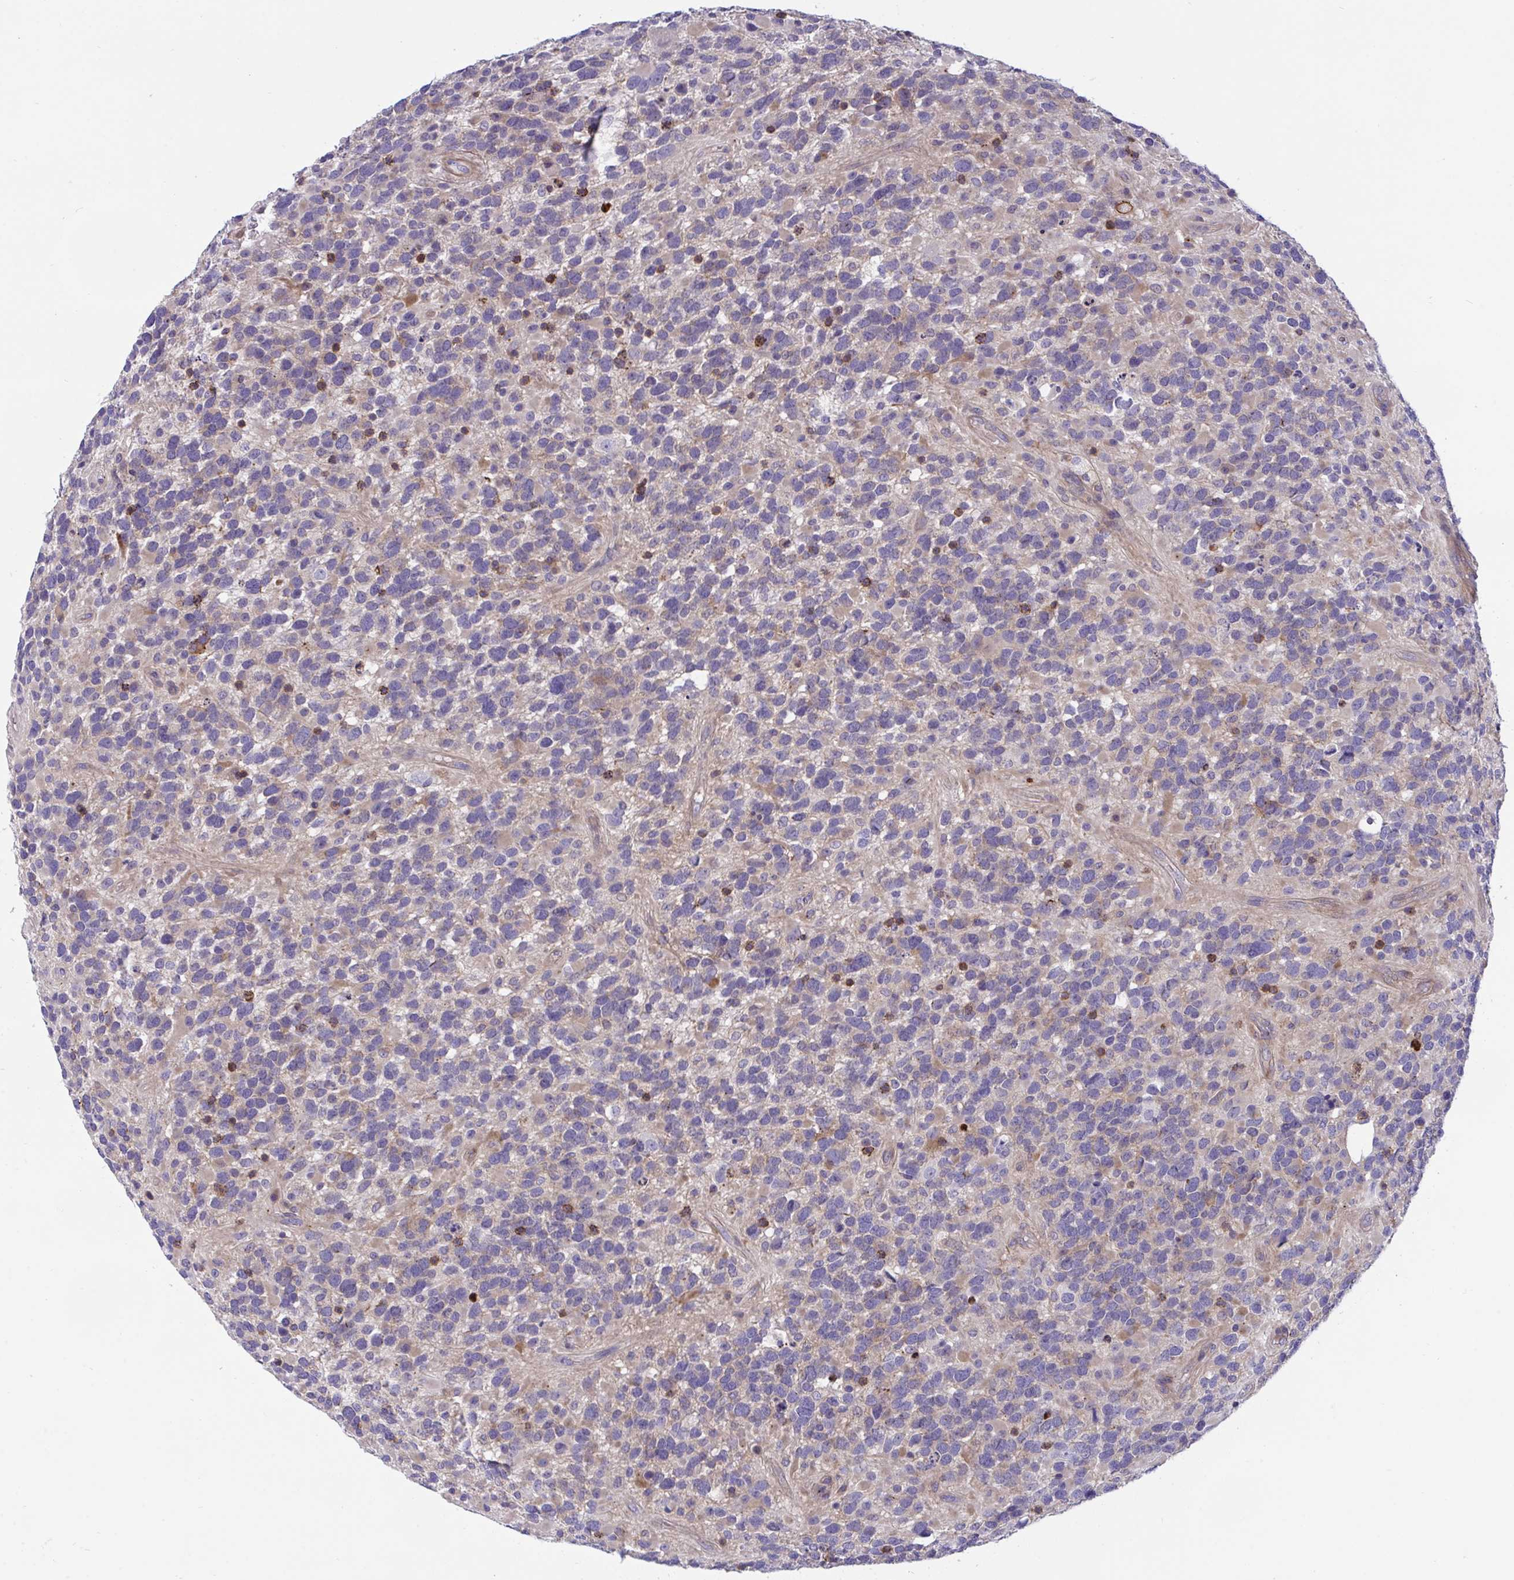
{"staining": {"intensity": "weak", "quantity": "25%-75%", "location": "cytoplasmic/membranous"}, "tissue": "glioma", "cell_type": "Tumor cells", "image_type": "cancer", "snomed": [{"axis": "morphology", "description": "Glioma, malignant, High grade"}, {"axis": "topography", "description": "Brain"}], "caption": "Malignant high-grade glioma stained with immunohistochemistry (IHC) demonstrates weak cytoplasmic/membranous expression in approximately 25%-75% of tumor cells.", "gene": "PPIH", "patient": {"sex": "female", "age": 40}}